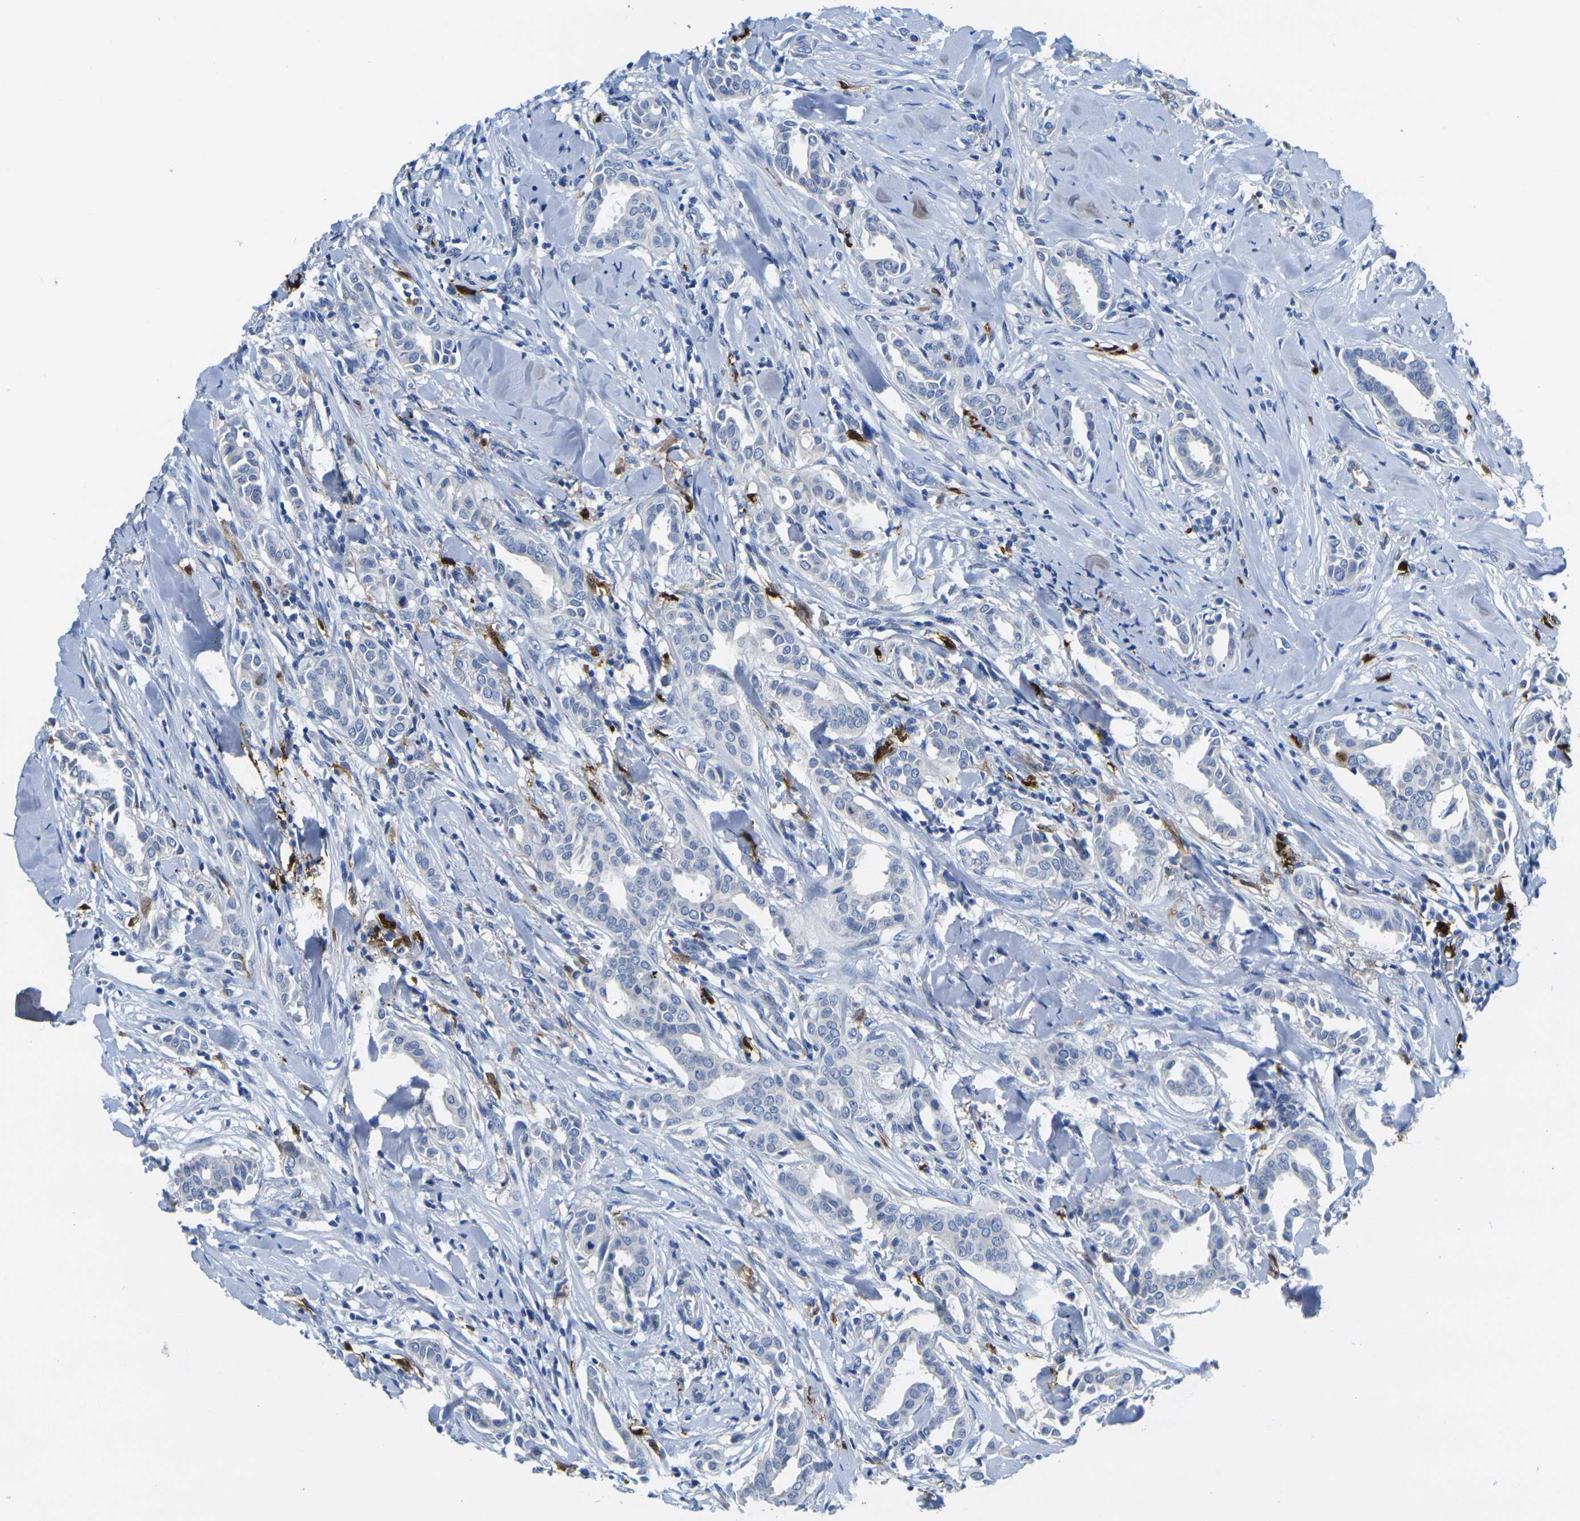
{"staining": {"intensity": "strong", "quantity": "<25%", "location": "cytoplasmic/membranous,nuclear"}, "tissue": "head and neck cancer", "cell_type": "Tumor cells", "image_type": "cancer", "snomed": [{"axis": "morphology", "description": "Adenocarcinoma, NOS"}, {"axis": "topography", "description": "Salivary gland"}, {"axis": "topography", "description": "Head-Neck"}], "caption": "Approximately <25% of tumor cells in human head and neck adenocarcinoma reveal strong cytoplasmic/membranous and nuclear protein staining as visualized by brown immunohistochemical staining.", "gene": "S100A9", "patient": {"sex": "female", "age": 59}}